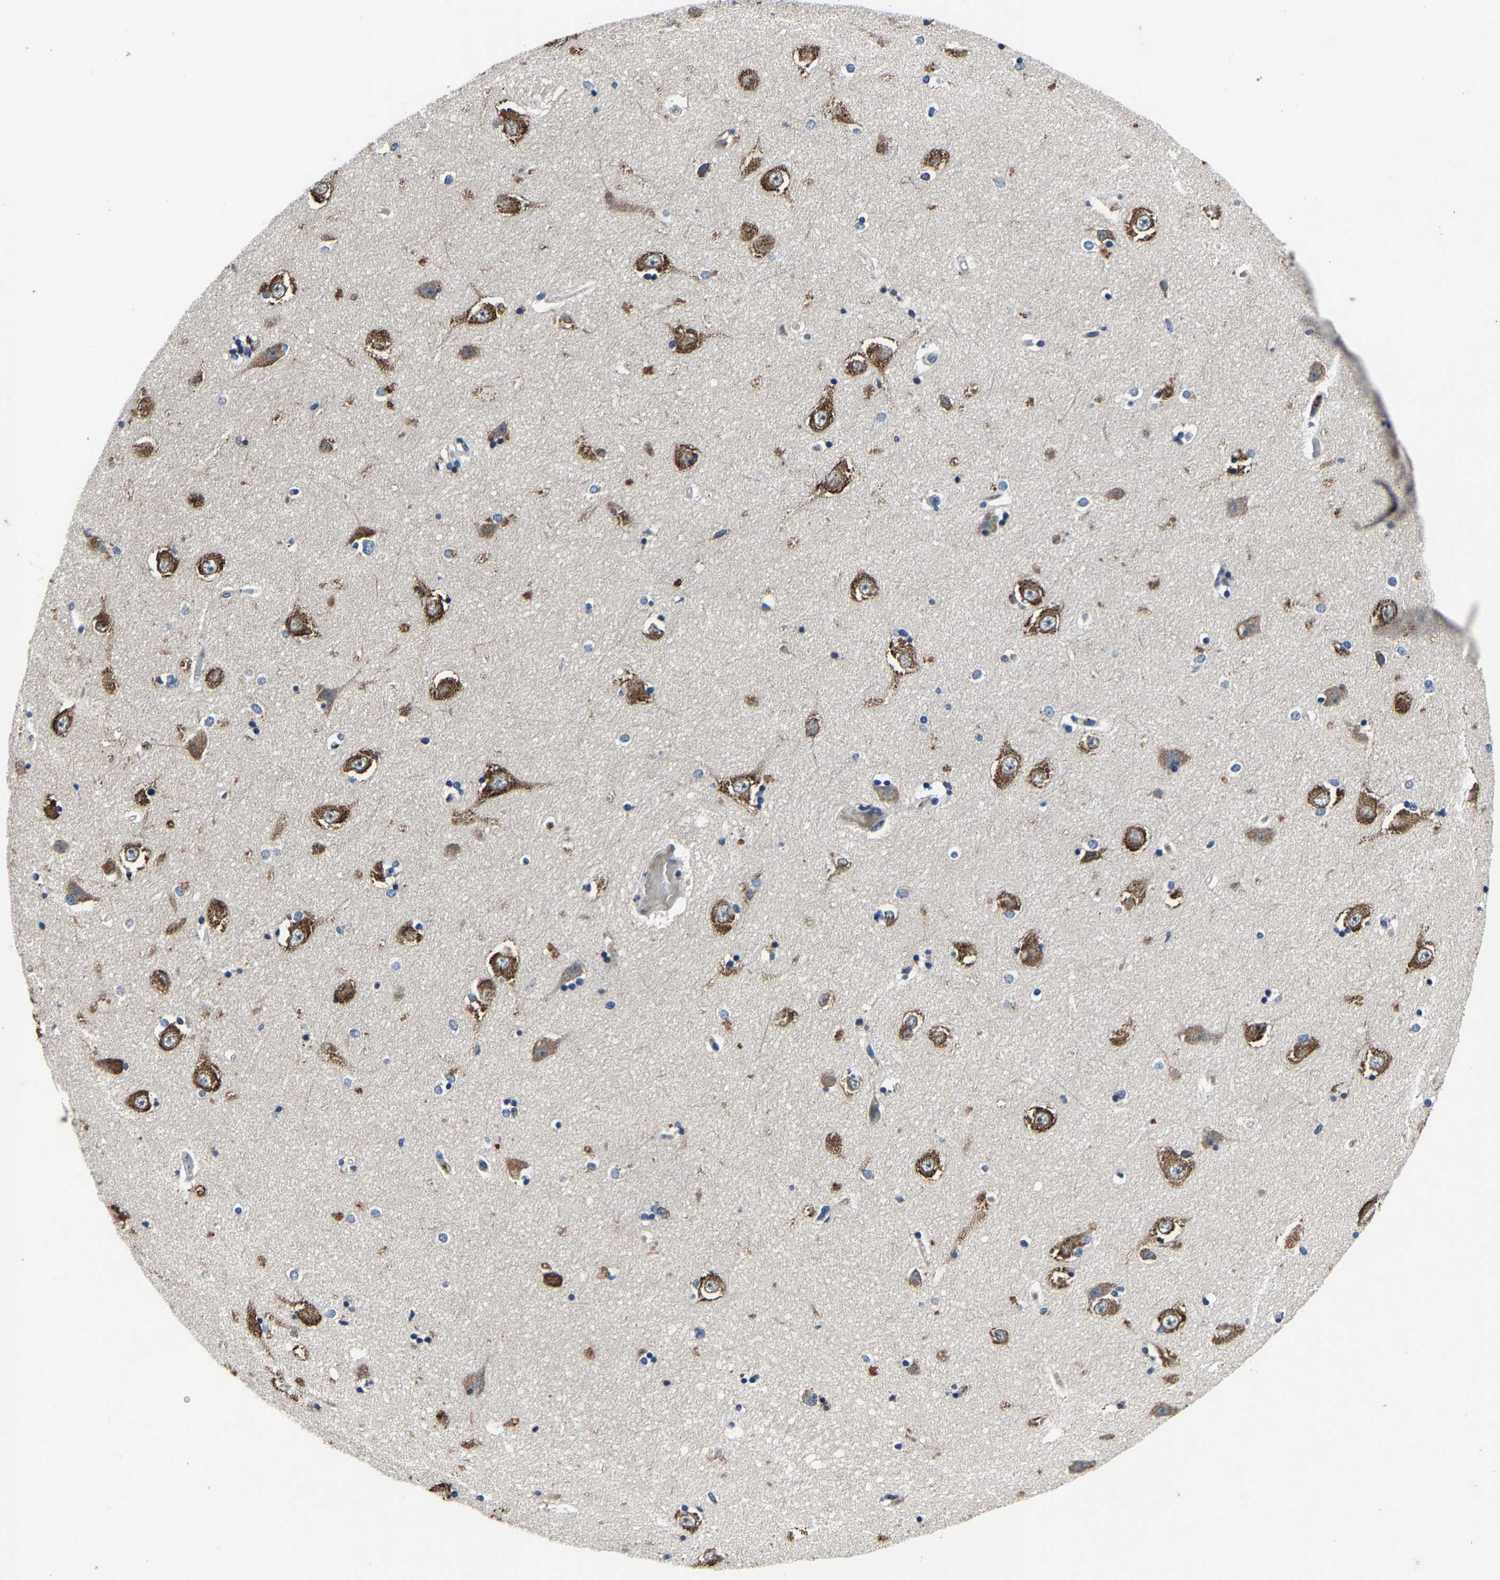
{"staining": {"intensity": "negative", "quantity": "none", "location": "none"}, "tissue": "hippocampus", "cell_type": "Glial cells", "image_type": "normal", "snomed": [{"axis": "morphology", "description": "Normal tissue, NOS"}, {"axis": "topography", "description": "Hippocampus"}], "caption": "Immunohistochemistry (IHC) of unremarkable human hippocampus exhibits no positivity in glial cells. The staining is performed using DAB brown chromogen with nuclei counter-stained in using hematoxylin.", "gene": "PCNX2", "patient": {"sex": "male", "age": 45}}